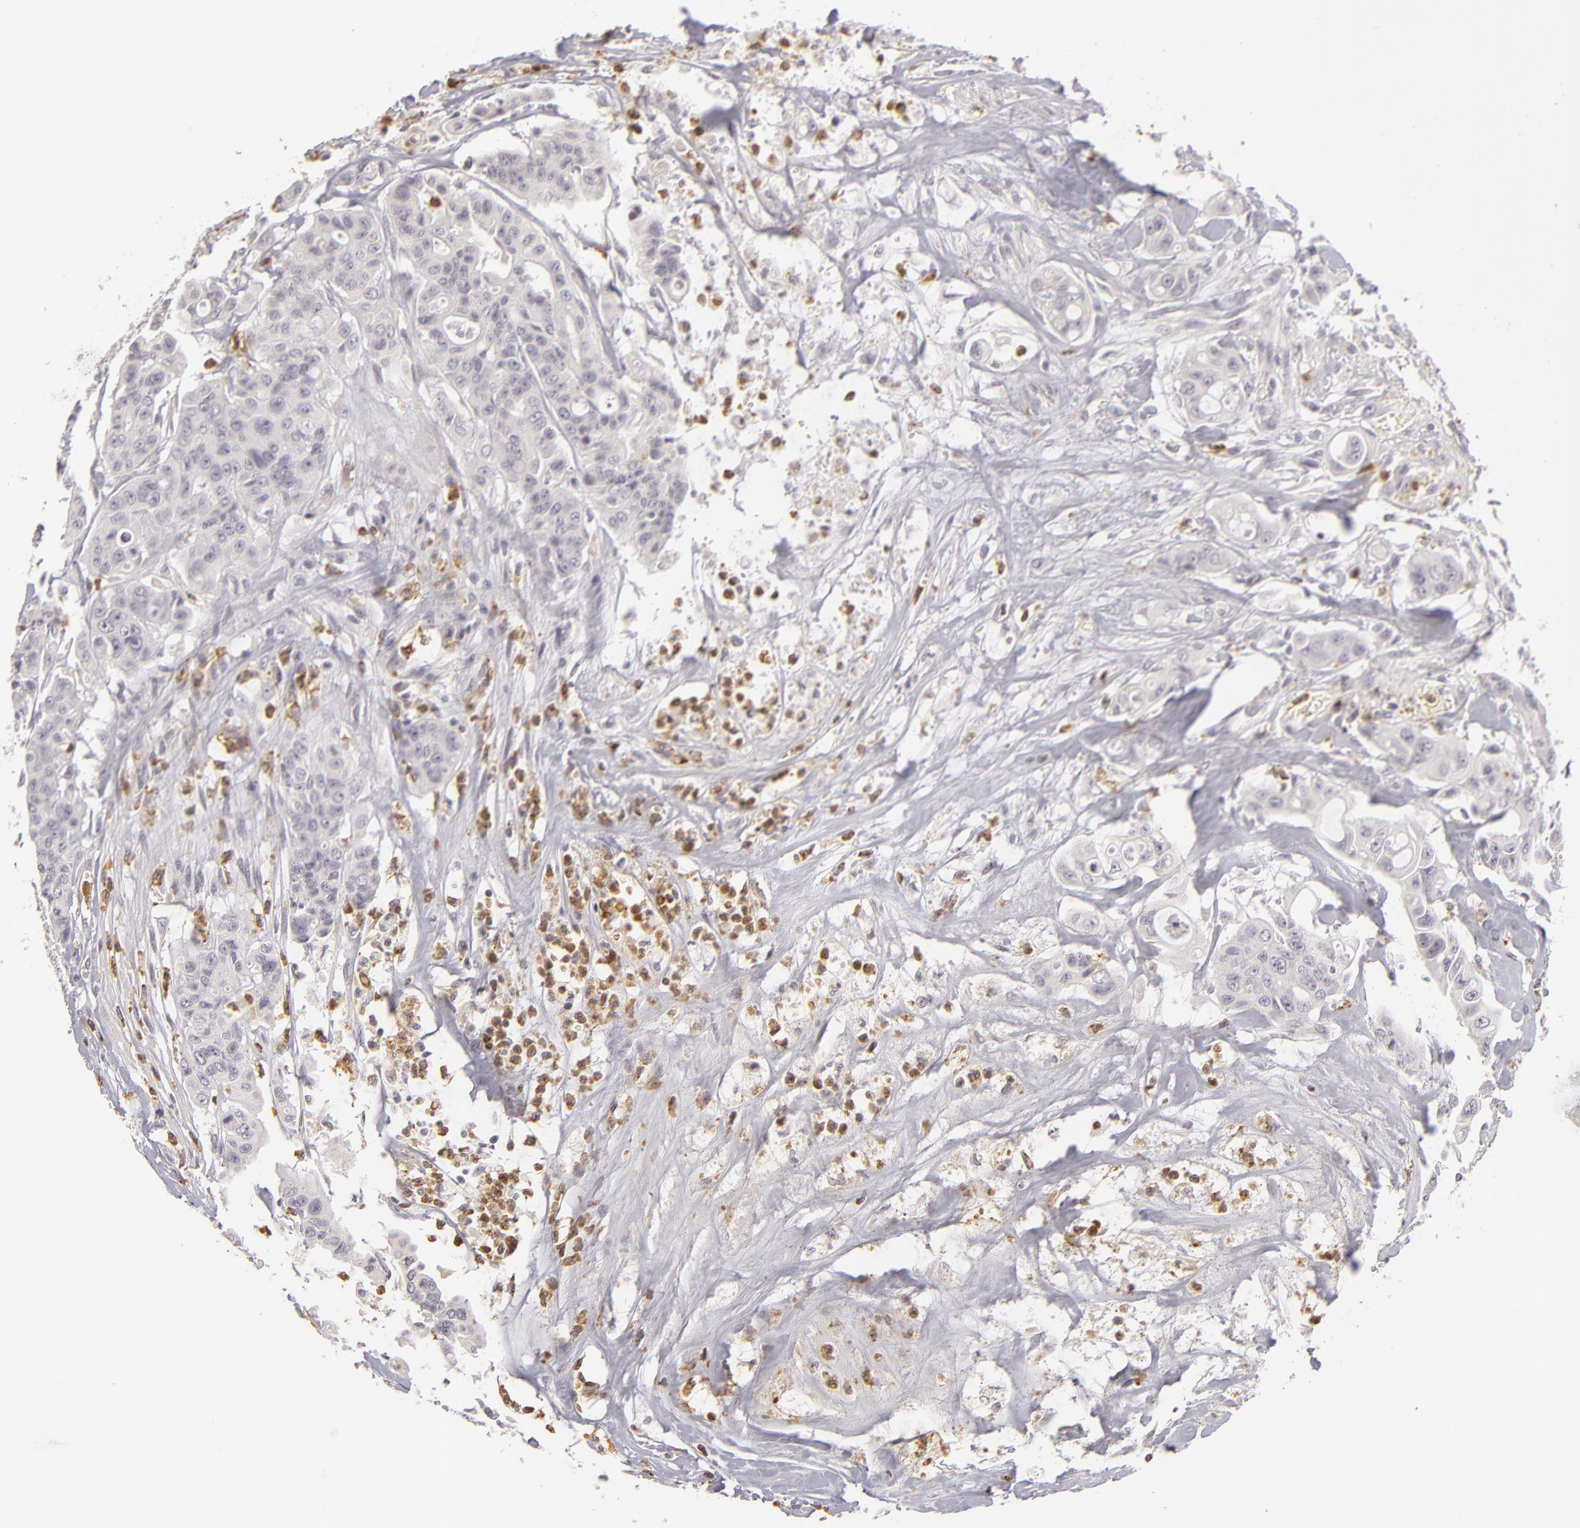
{"staining": {"intensity": "negative", "quantity": "none", "location": "none"}, "tissue": "colorectal cancer", "cell_type": "Tumor cells", "image_type": "cancer", "snomed": [{"axis": "morphology", "description": "Adenocarcinoma, NOS"}, {"axis": "topography", "description": "Colon"}], "caption": "Immunohistochemistry (IHC) histopathology image of neoplastic tissue: human colorectal adenocarcinoma stained with DAB (3,3'-diaminobenzidine) demonstrates no significant protein positivity in tumor cells.", "gene": "TLR8", "patient": {"sex": "female", "age": 70}}